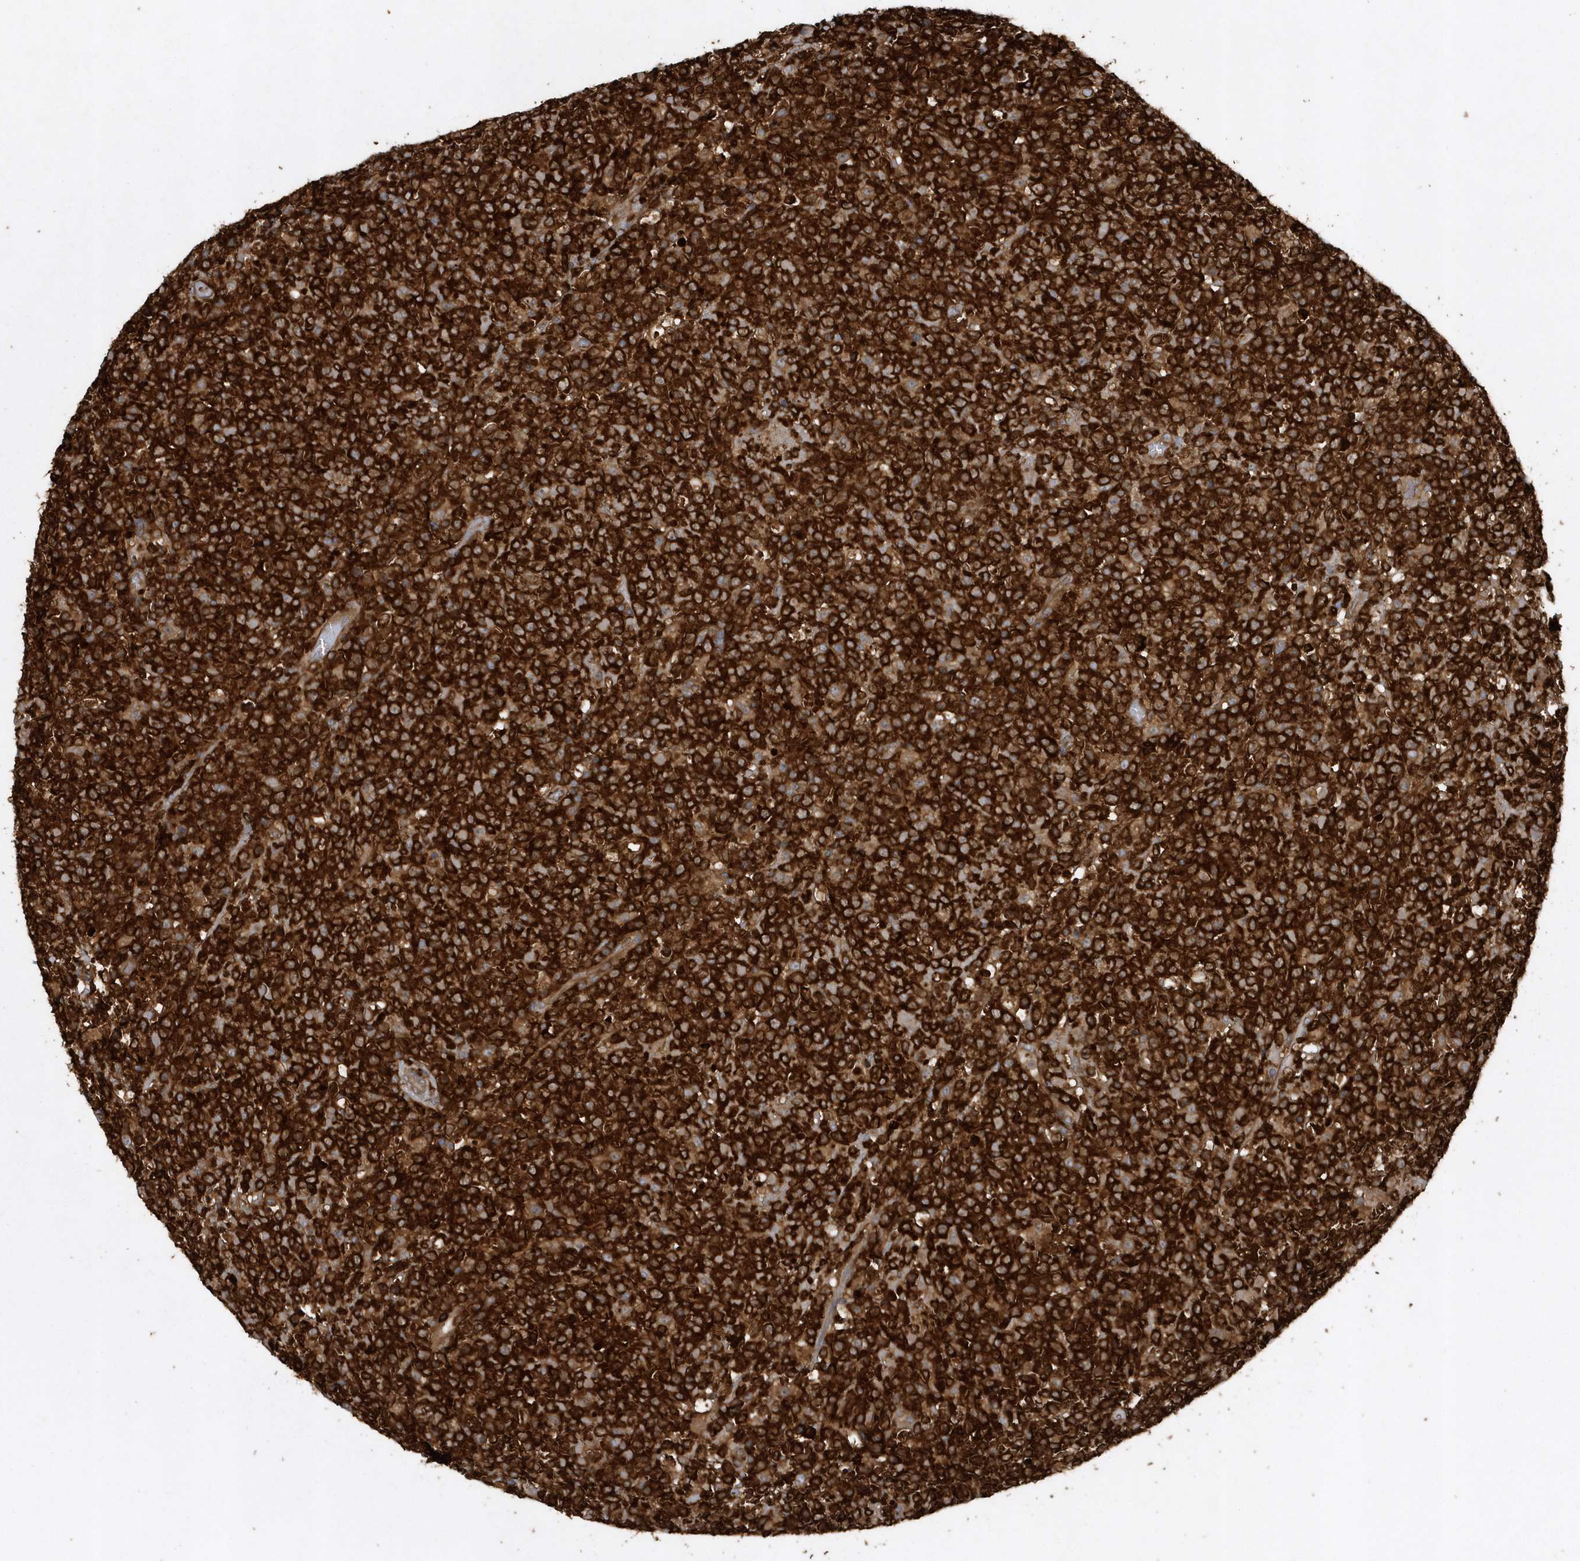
{"staining": {"intensity": "strong", "quantity": ">75%", "location": "cytoplasmic/membranous"}, "tissue": "lymphoma", "cell_type": "Tumor cells", "image_type": "cancer", "snomed": [{"axis": "morphology", "description": "Malignant lymphoma, non-Hodgkin's type, High grade"}, {"axis": "topography", "description": "Colon"}], "caption": "Protein staining by immunohistochemistry shows strong cytoplasmic/membranous positivity in approximately >75% of tumor cells in lymphoma.", "gene": "PAICS", "patient": {"sex": "female", "age": 53}}